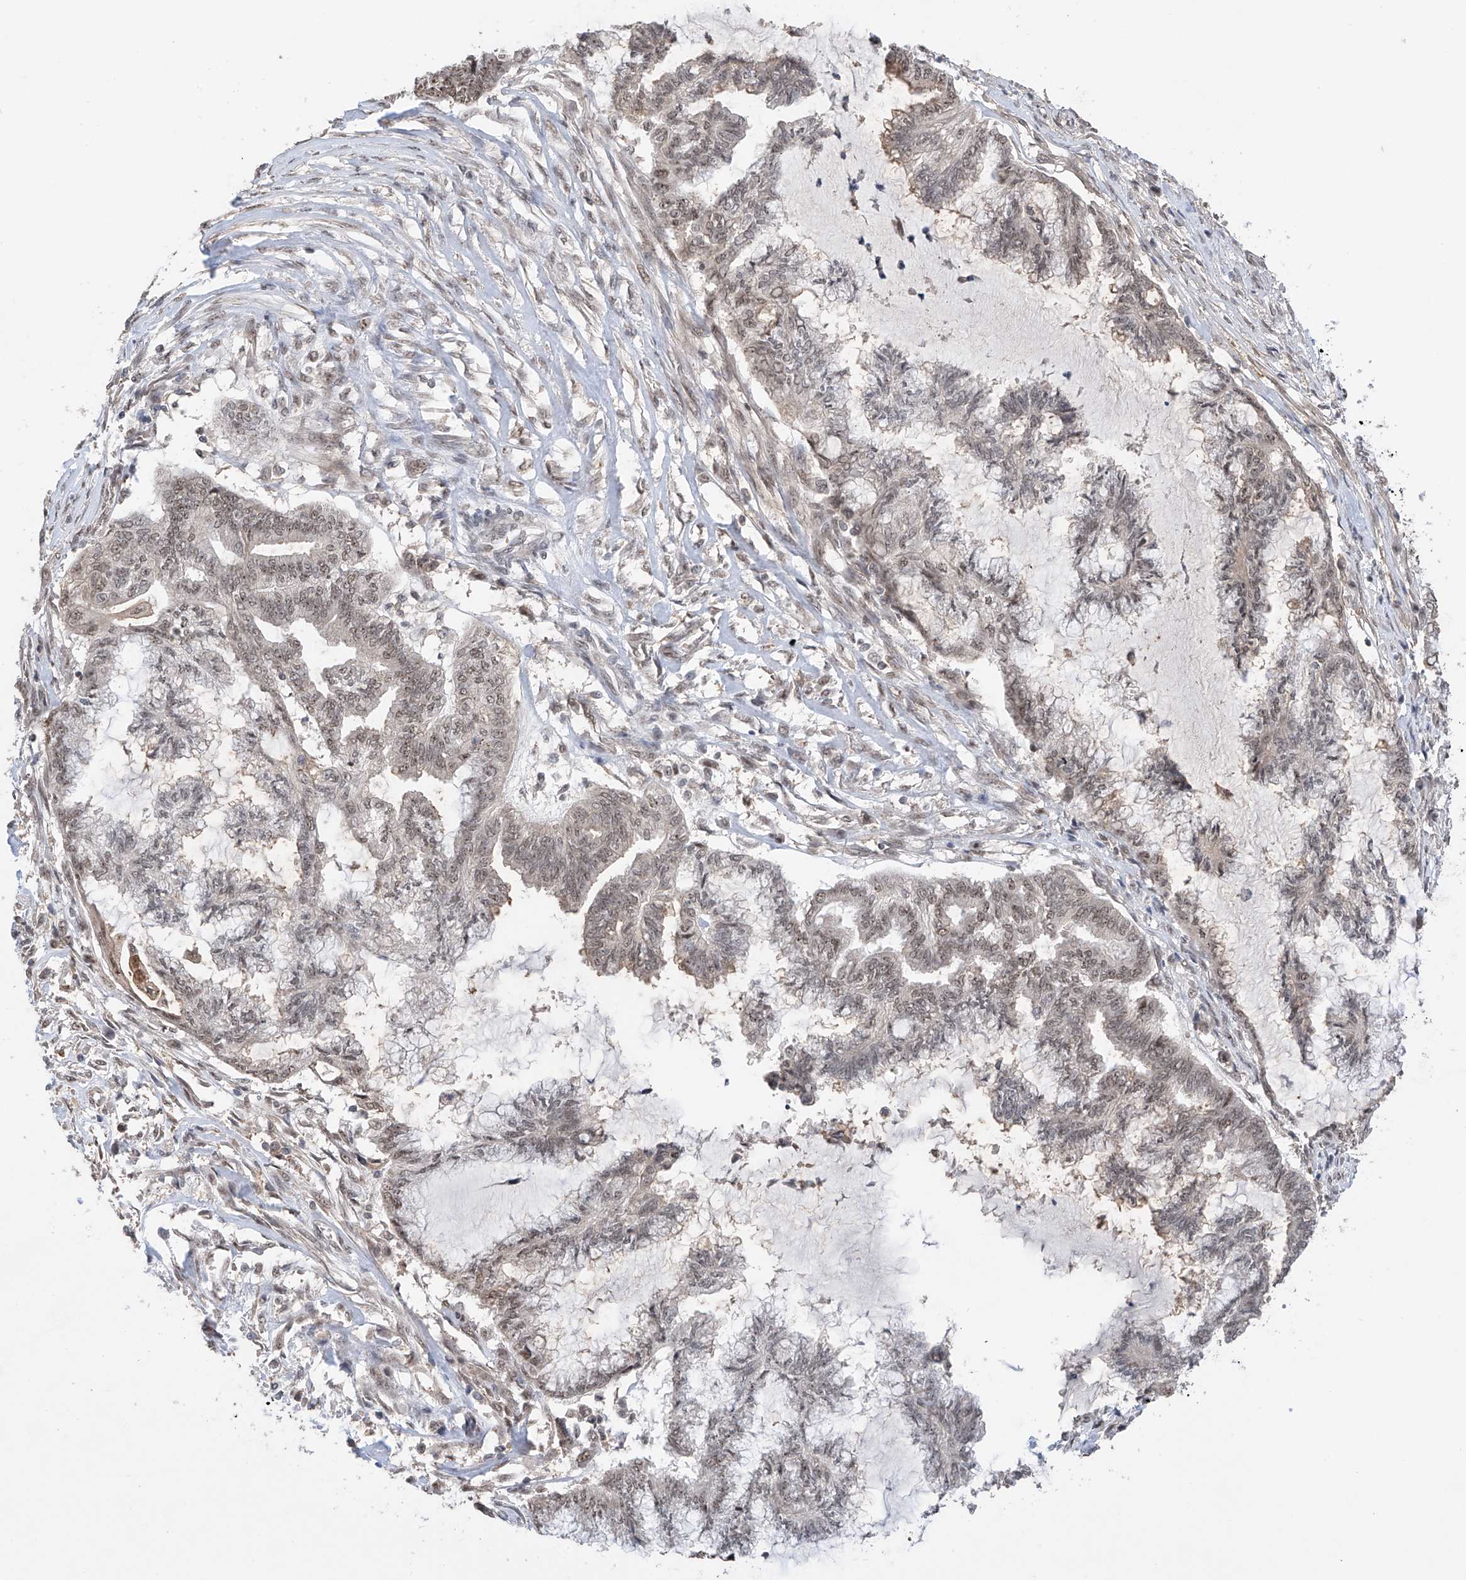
{"staining": {"intensity": "weak", "quantity": "25%-75%", "location": "nuclear"}, "tissue": "endometrial cancer", "cell_type": "Tumor cells", "image_type": "cancer", "snomed": [{"axis": "morphology", "description": "Adenocarcinoma, NOS"}, {"axis": "topography", "description": "Endometrium"}], "caption": "This is a micrograph of IHC staining of endometrial cancer (adenocarcinoma), which shows weak expression in the nuclear of tumor cells.", "gene": "C1orf131", "patient": {"sex": "female", "age": 86}}